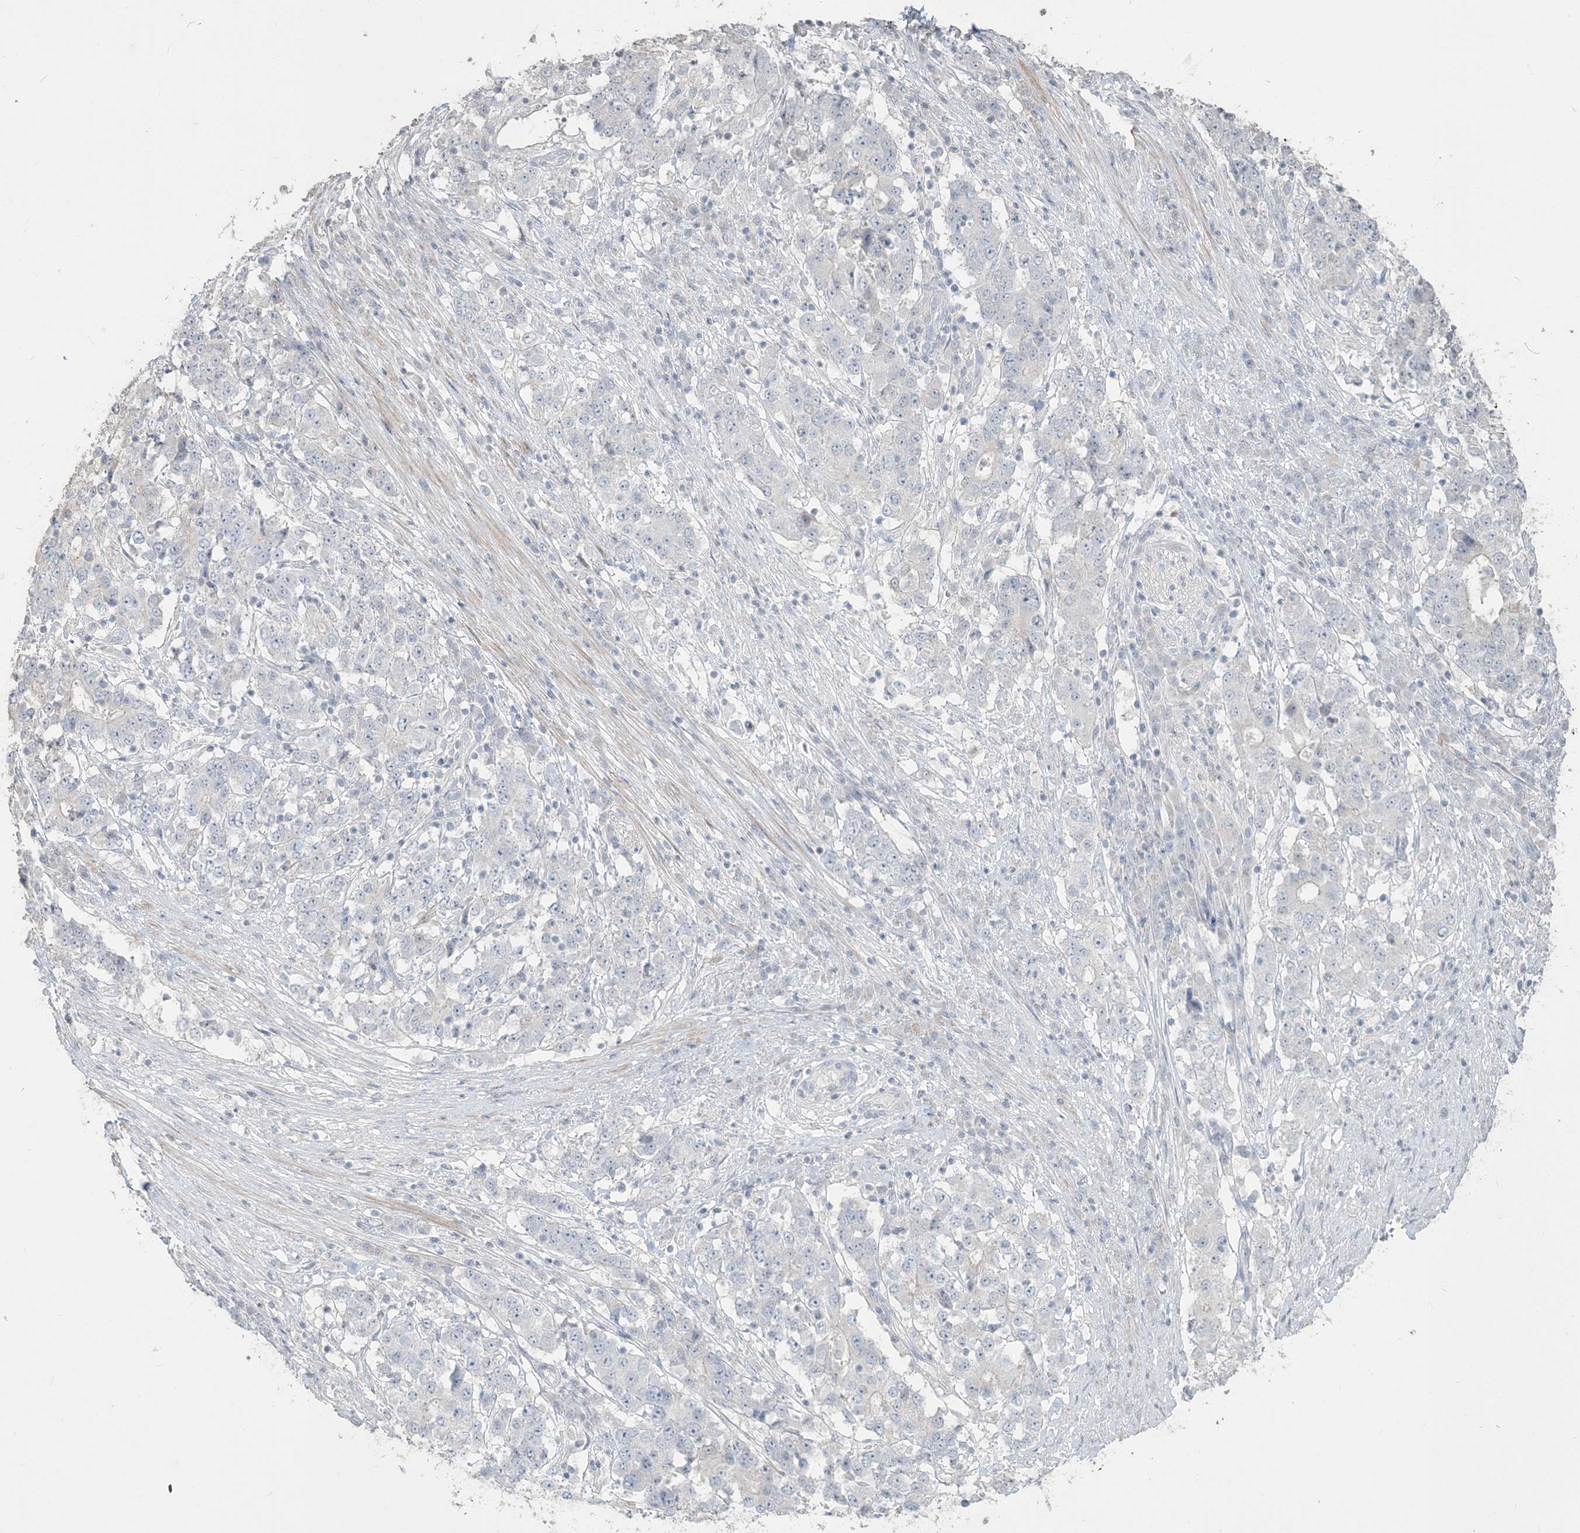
{"staining": {"intensity": "negative", "quantity": "none", "location": "none"}, "tissue": "stomach cancer", "cell_type": "Tumor cells", "image_type": "cancer", "snomed": [{"axis": "morphology", "description": "Adenocarcinoma, NOS"}, {"axis": "topography", "description": "Stomach"}], "caption": "Immunohistochemistry (IHC) of stomach cancer (adenocarcinoma) reveals no expression in tumor cells.", "gene": "NPHS2", "patient": {"sex": "male", "age": 59}}